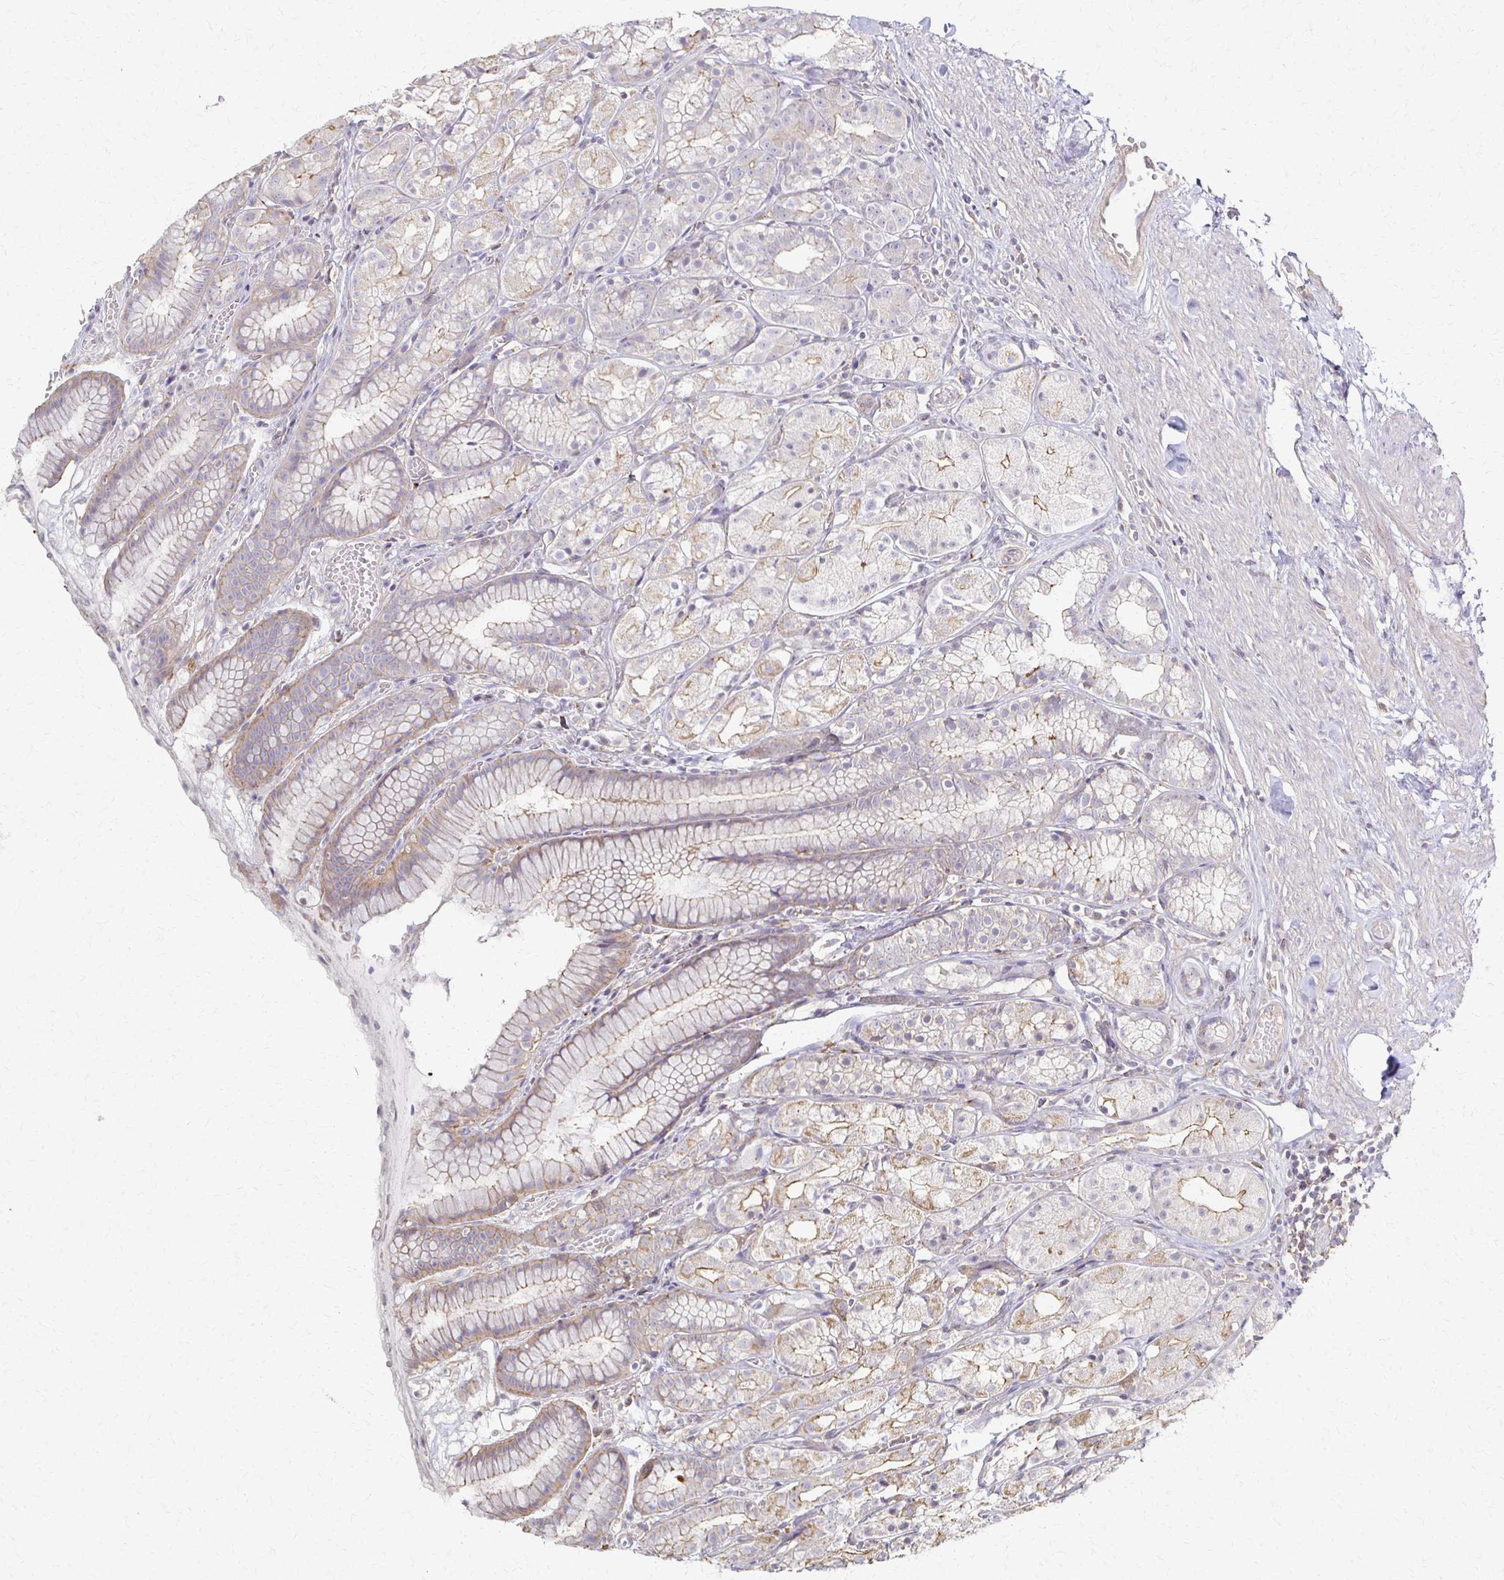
{"staining": {"intensity": "moderate", "quantity": "<25%", "location": "cytoplasmic/membranous"}, "tissue": "stomach", "cell_type": "Glandular cells", "image_type": "normal", "snomed": [{"axis": "morphology", "description": "Normal tissue, NOS"}, {"axis": "topography", "description": "Stomach"}], "caption": "Approximately <25% of glandular cells in unremarkable human stomach reveal moderate cytoplasmic/membranous protein staining as visualized by brown immunohistochemical staining.", "gene": "C1QTNF7", "patient": {"sex": "male", "age": 70}}